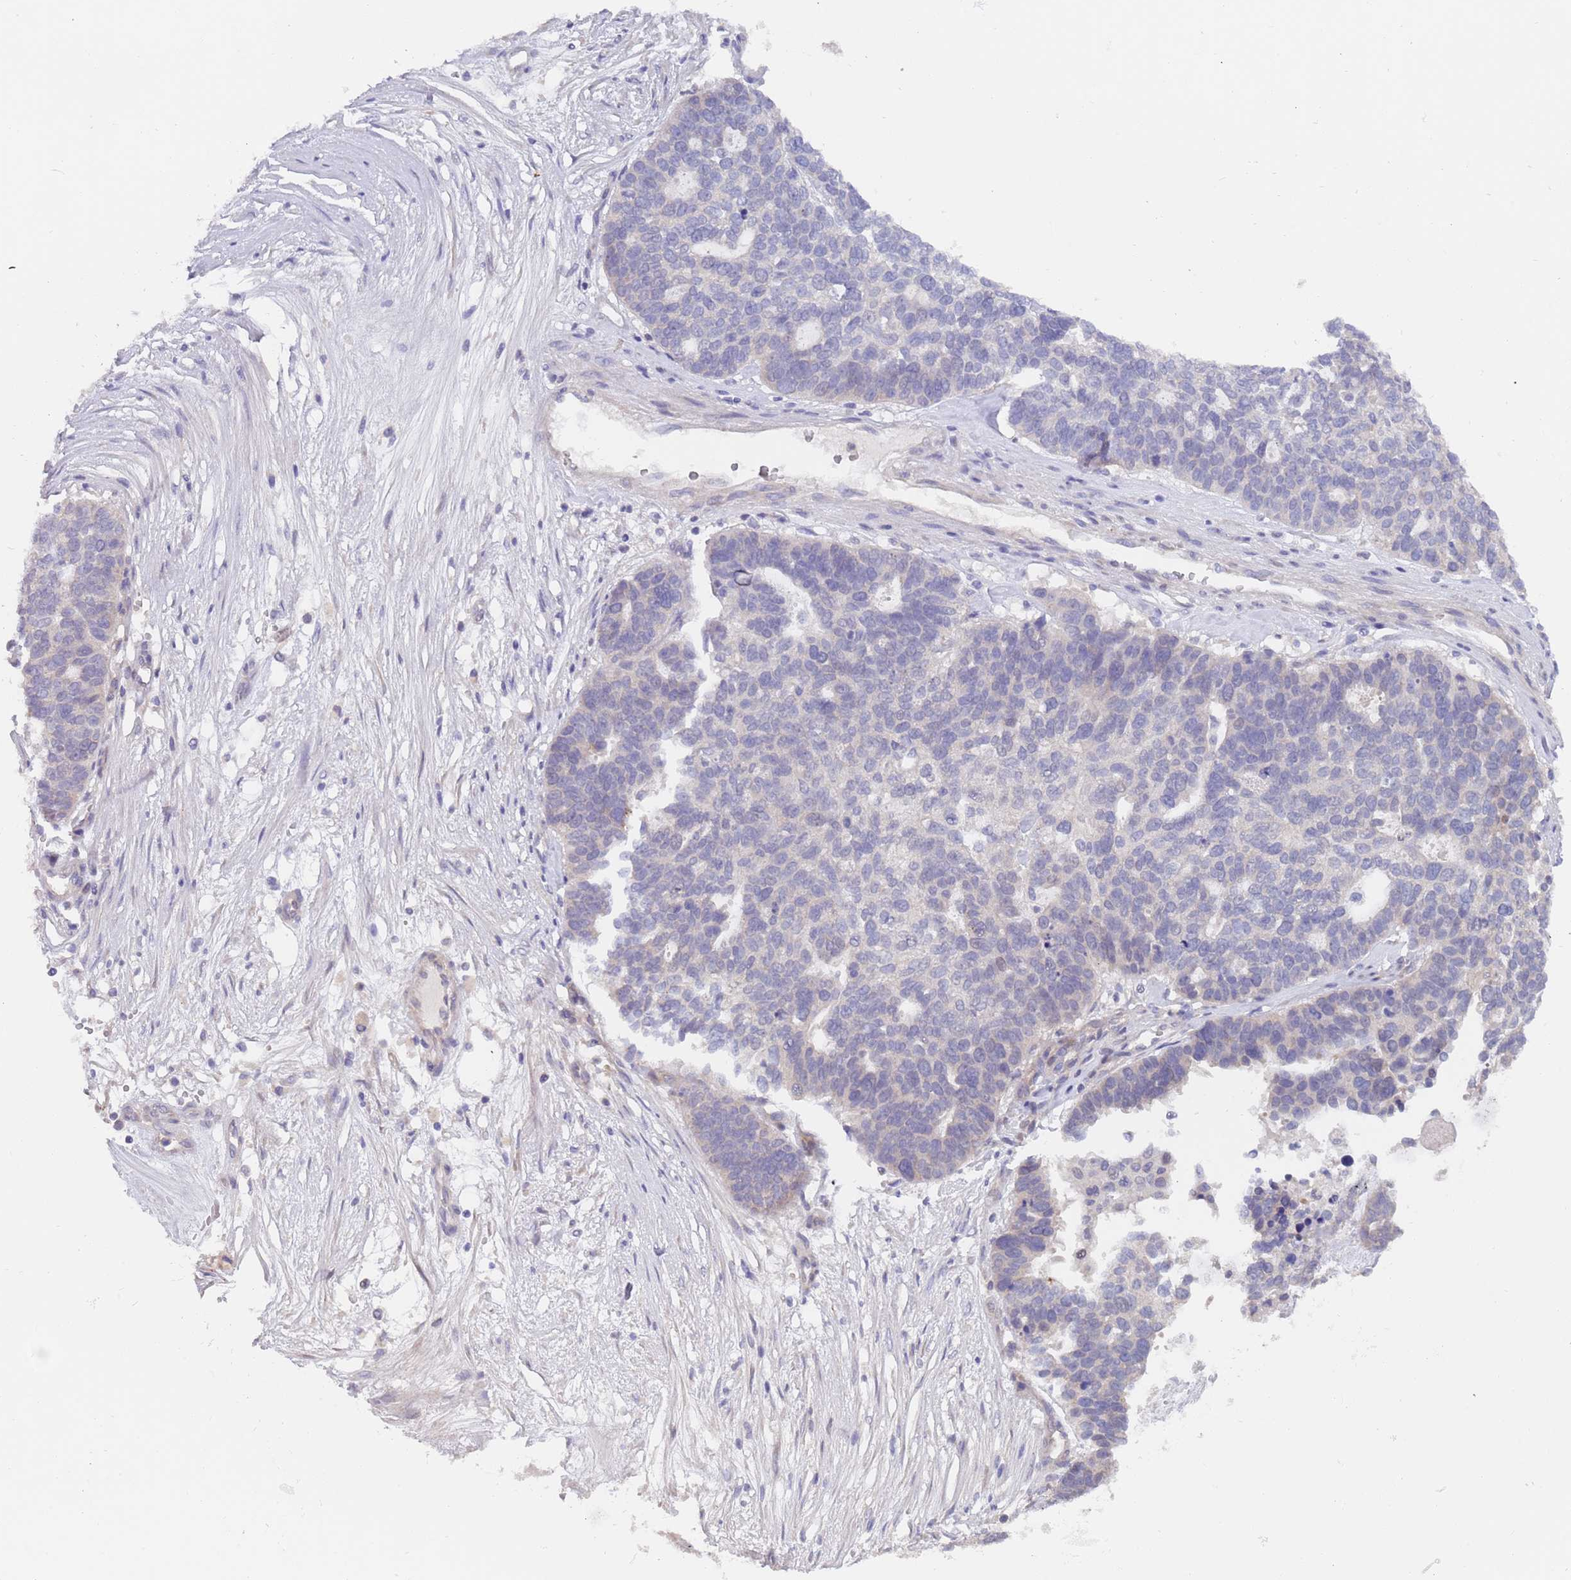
{"staining": {"intensity": "negative", "quantity": "none", "location": "none"}, "tissue": "ovarian cancer", "cell_type": "Tumor cells", "image_type": "cancer", "snomed": [{"axis": "morphology", "description": "Cystadenocarcinoma, serous, NOS"}, {"axis": "topography", "description": "Ovary"}], "caption": "Tumor cells are negative for brown protein staining in ovarian cancer.", "gene": "ZNF746", "patient": {"sex": "female", "age": 59}}